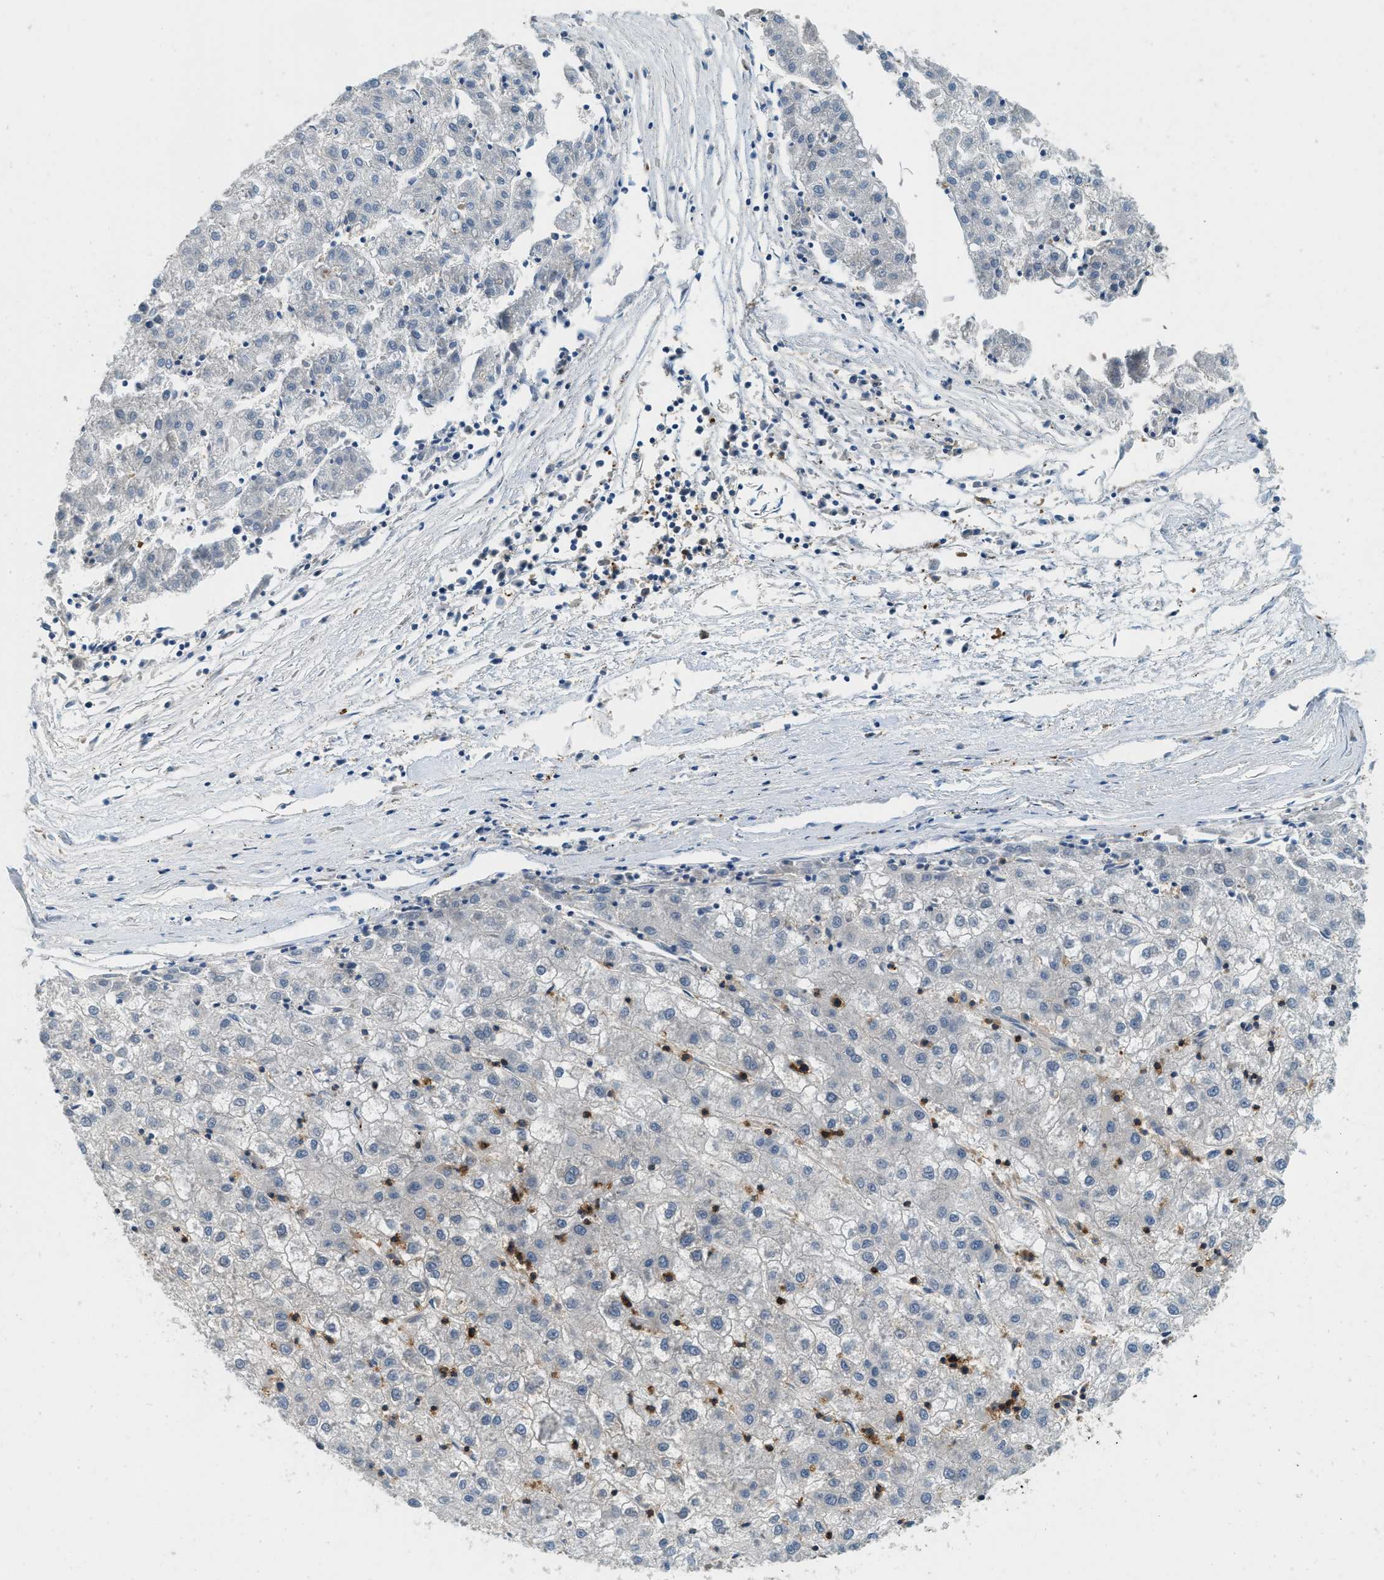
{"staining": {"intensity": "negative", "quantity": "none", "location": "none"}, "tissue": "liver cancer", "cell_type": "Tumor cells", "image_type": "cancer", "snomed": [{"axis": "morphology", "description": "Carcinoma, Hepatocellular, NOS"}, {"axis": "topography", "description": "Liver"}], "caption": "This is an IHC photomicrograph of human liver hepatocellular carcinoma. There is no expression in tumor cells.", "gene": "GMPPB", "patient": {"sex": "male", "age": 72}}